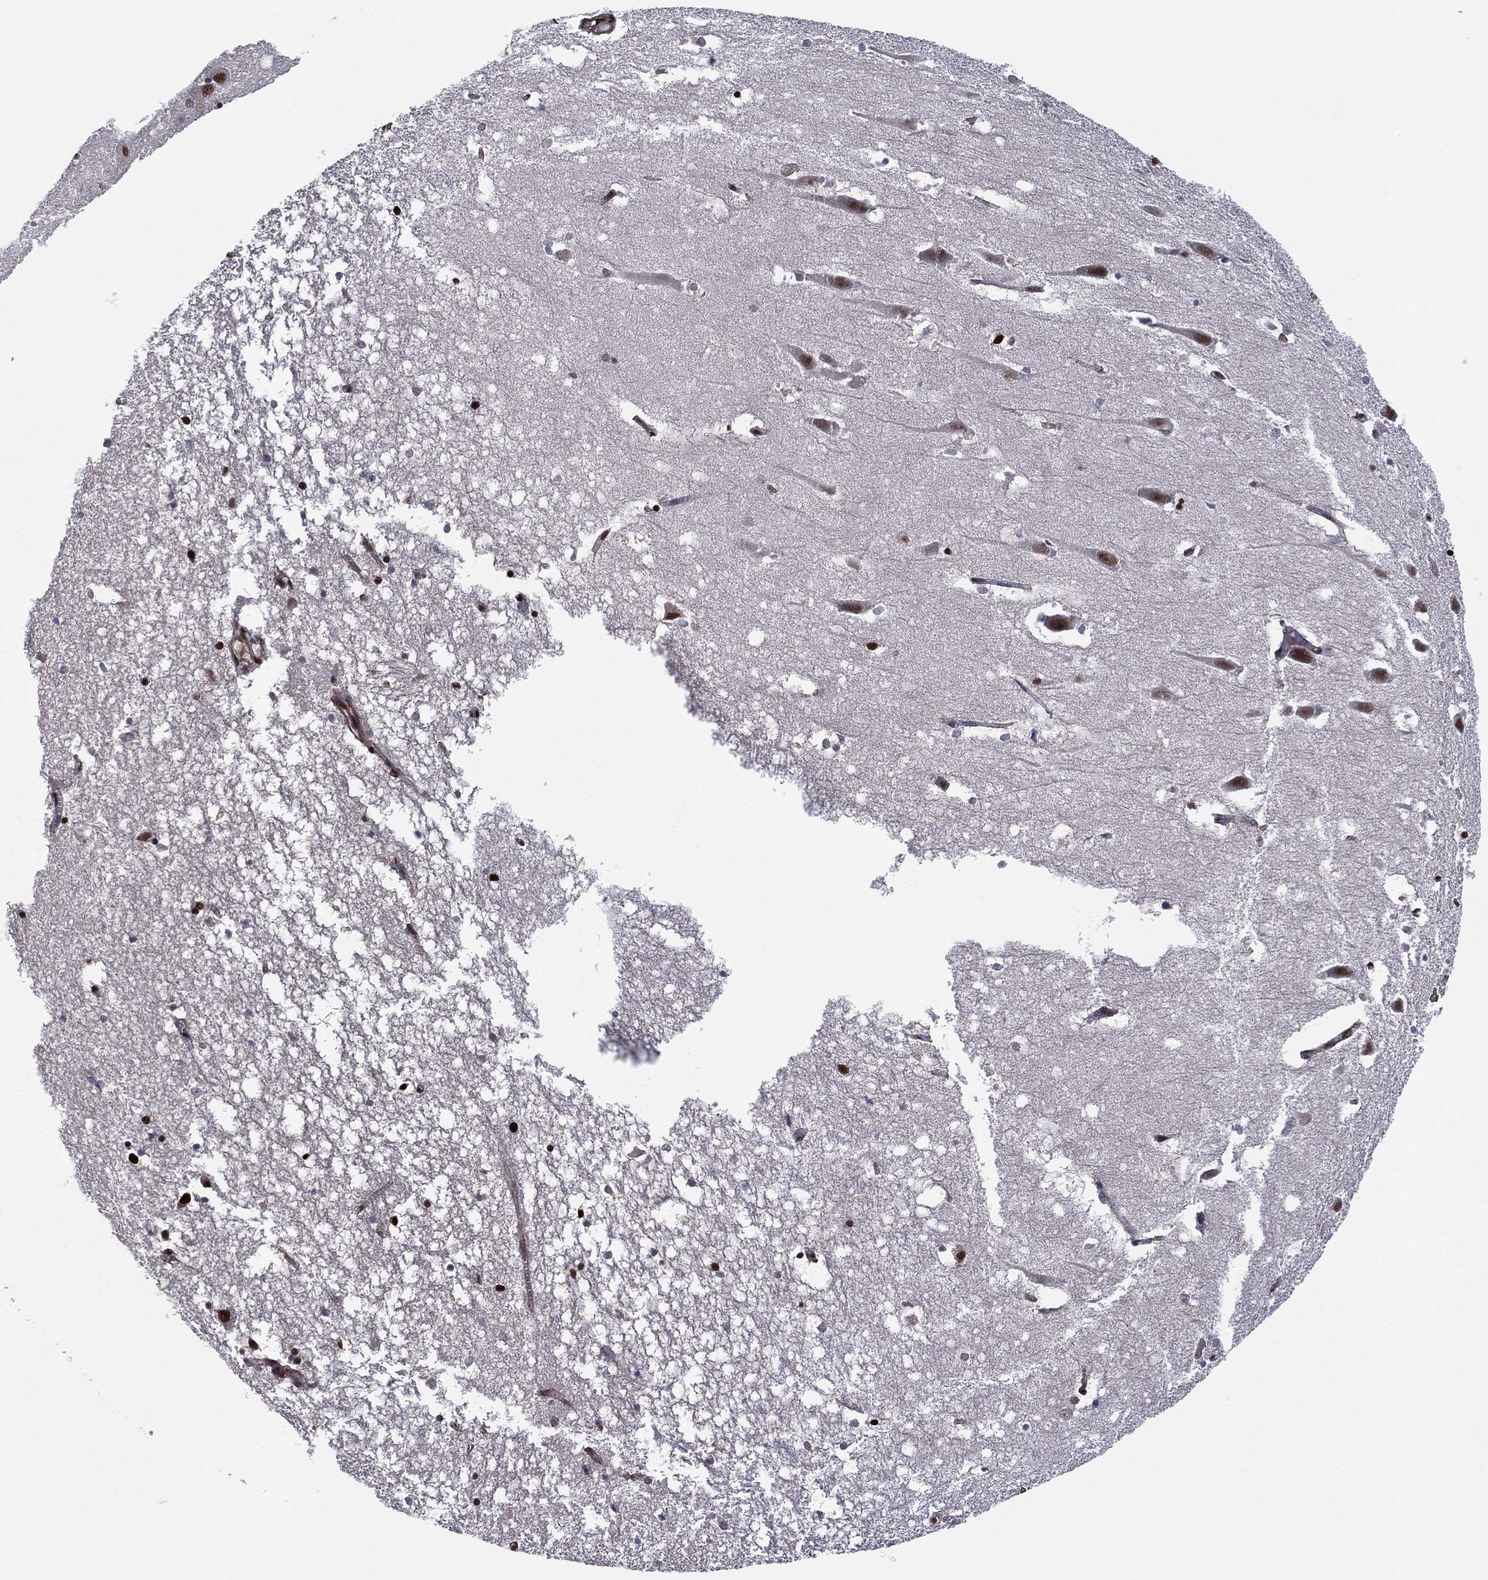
{"staining": {"intensity": "strong", "quantity": "<25%", "location": "nuclear"}, "tissue": "hippocampus", "cell_type": "Glial cells", "image_type": "normal", "snomed": [{"axis": "morphology", "description": "Normal tissue, NOS"}, {"axis": "topography", "description": "Lateral ventricle wall"}, {"axis": "topography", "description": "Hippocampus"}], "caption": "Unremarkable hippocampus demonstrates strong nuclear positivity in about <25% of glial cells, visualized by immunohistochemistry.", "gene": "TP53BP1", "patient": {"sex": "female", "age": 63}}